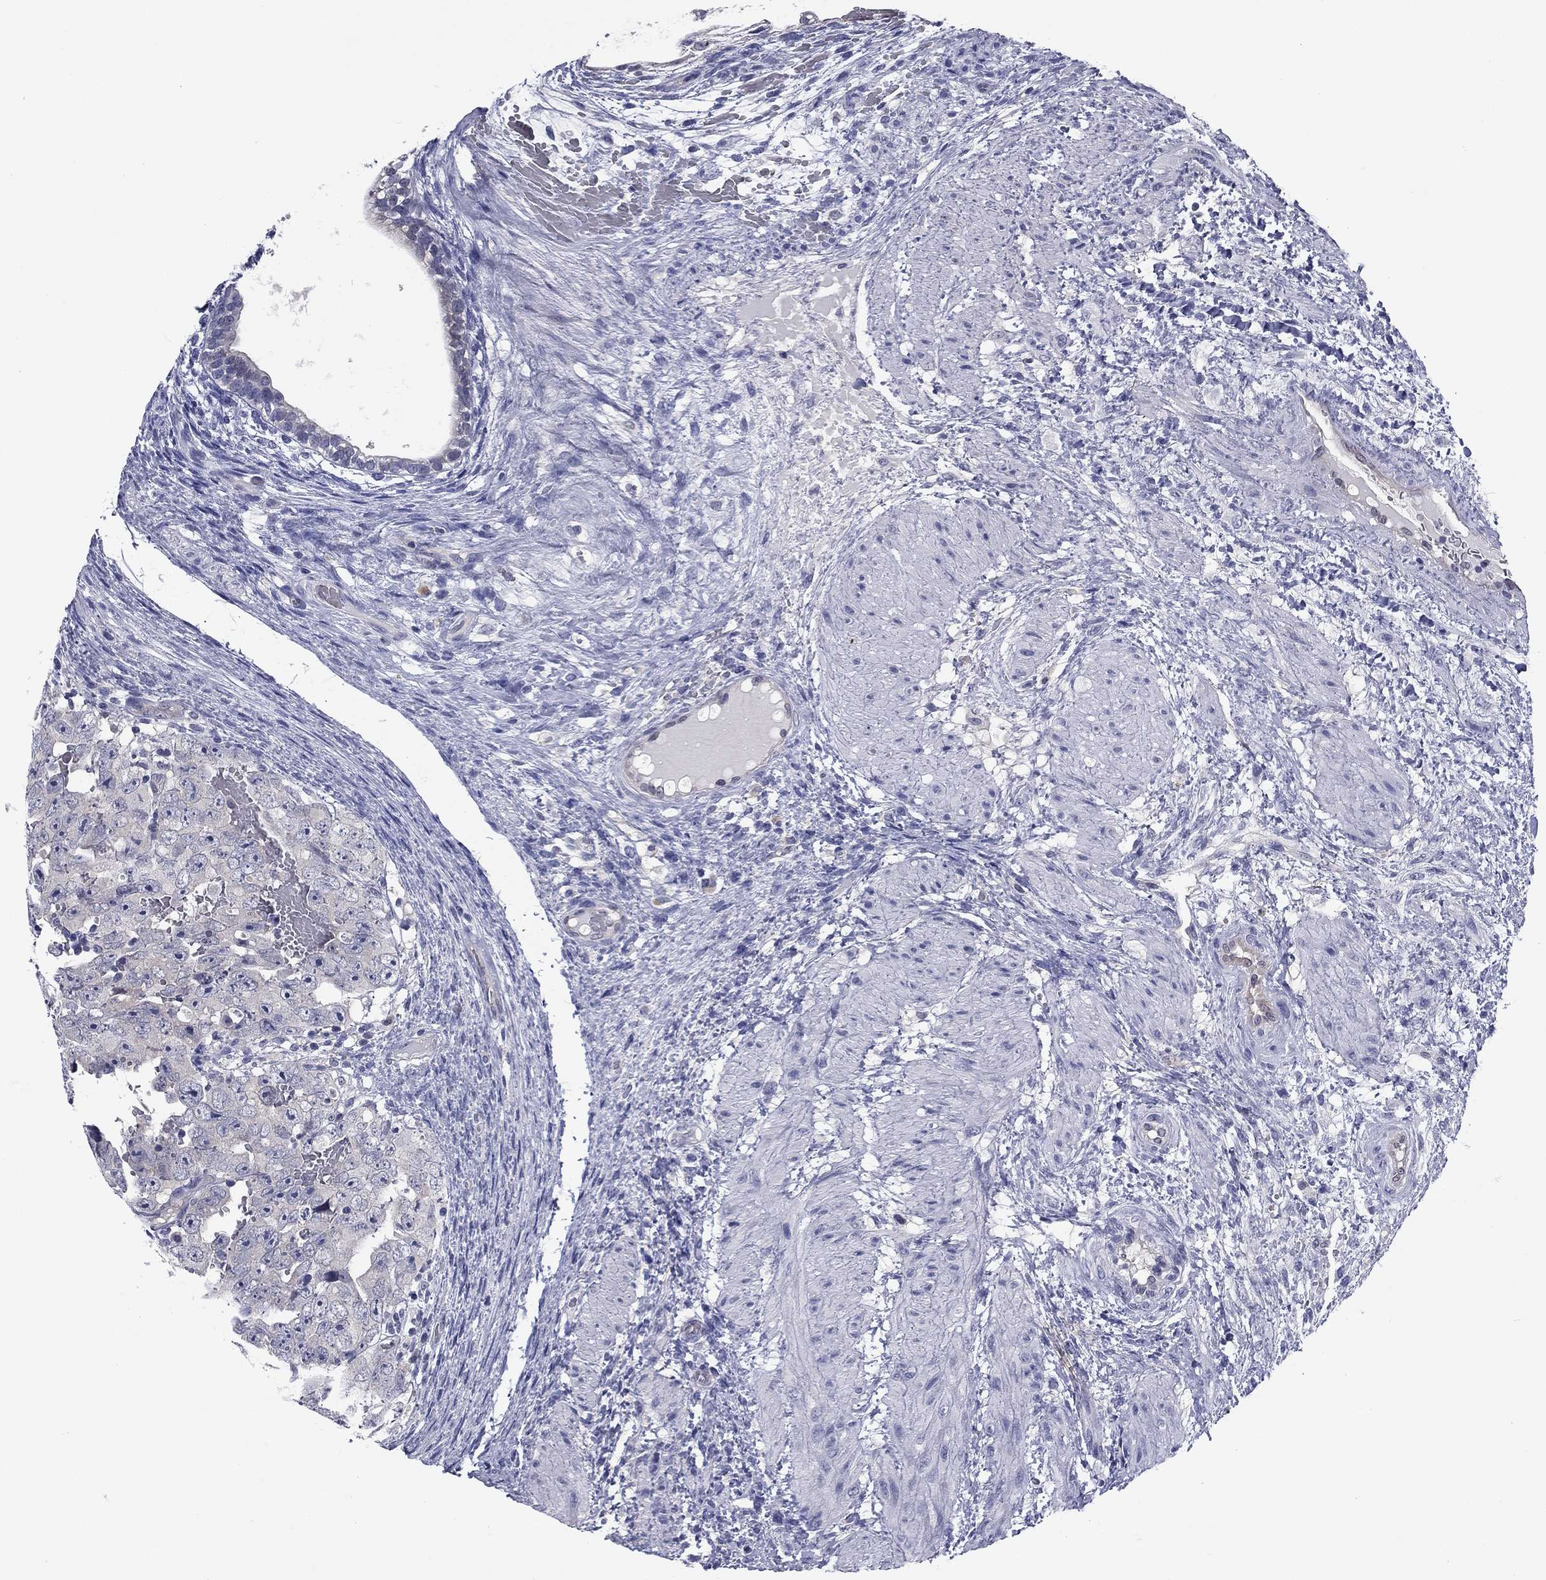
{"staining": {"intensity": "negative", "quantity": "none", "location": "none"}, "tissue": "testis cancer", "cell_type": "Tumor cells", "image_type": "cancer", "snomed": [{"axis": "morphology", "description": "Normal tissue, NOS"}, {"axis": "morphology", "description": "Carcinoma, Embryonal, NOS"}, {"axis": "topography", "description": "Testis"}, {"axis": "topography", "description": "Epididymis"}], "caption": "DAB (3,3'-diaminobenzidine) immunohistochemical staining of testis embryonal carcinoma exhibits no significant positivity in tumor cells. Brightfield microscopy of immunohistochemistry stained with DAB (3,3'-diaminobenzidine) (brown) and hematoxylin (blue), captured at high magnification.", "gene": "REXO5", "patient": {"sex": "male", "age": 24}}